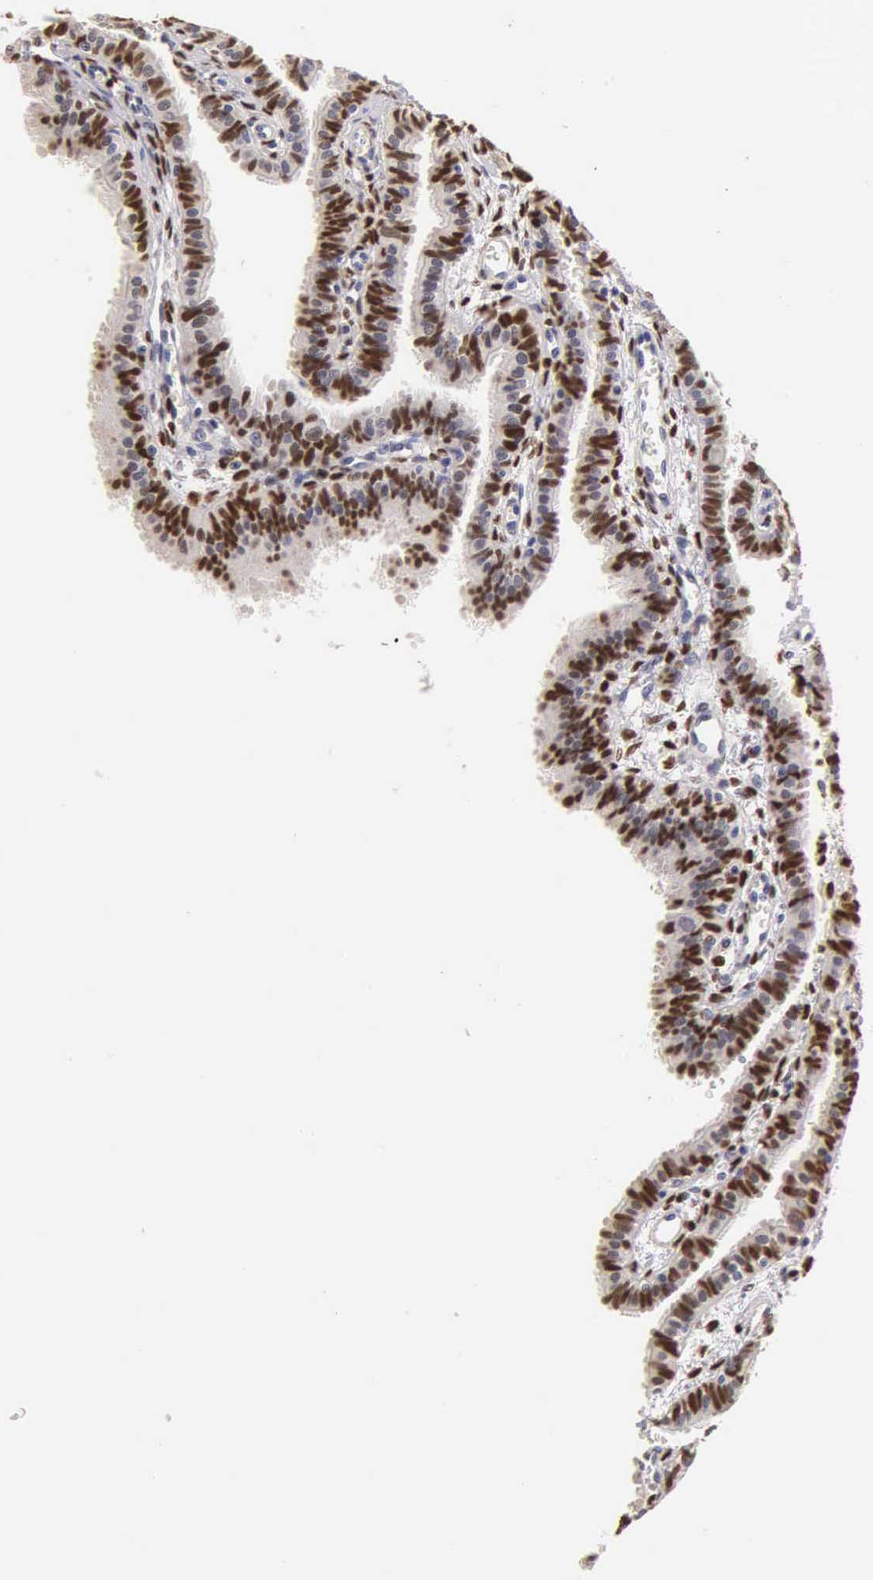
{"staining": {"intensity": "strong", "quantity": ">75%", "location": "nuclear"}, "tissue": "fallopian tube", "cell_type": "Glandular cells", "image_type": "normal", "snomed": [{"axis": "morphology", "description": "Normal tissue, NOS"}, {"axis": "topography", "description": "Fallopian tube"}], "caption": "An immunohistochemistry micrograph of normal tissue is shown. Protein staining in brown labels strong nuclear positivity in fallopian tube within glandular cells.", "gene": "ESR1", "patient": {"sex": "female", "age": 32}}